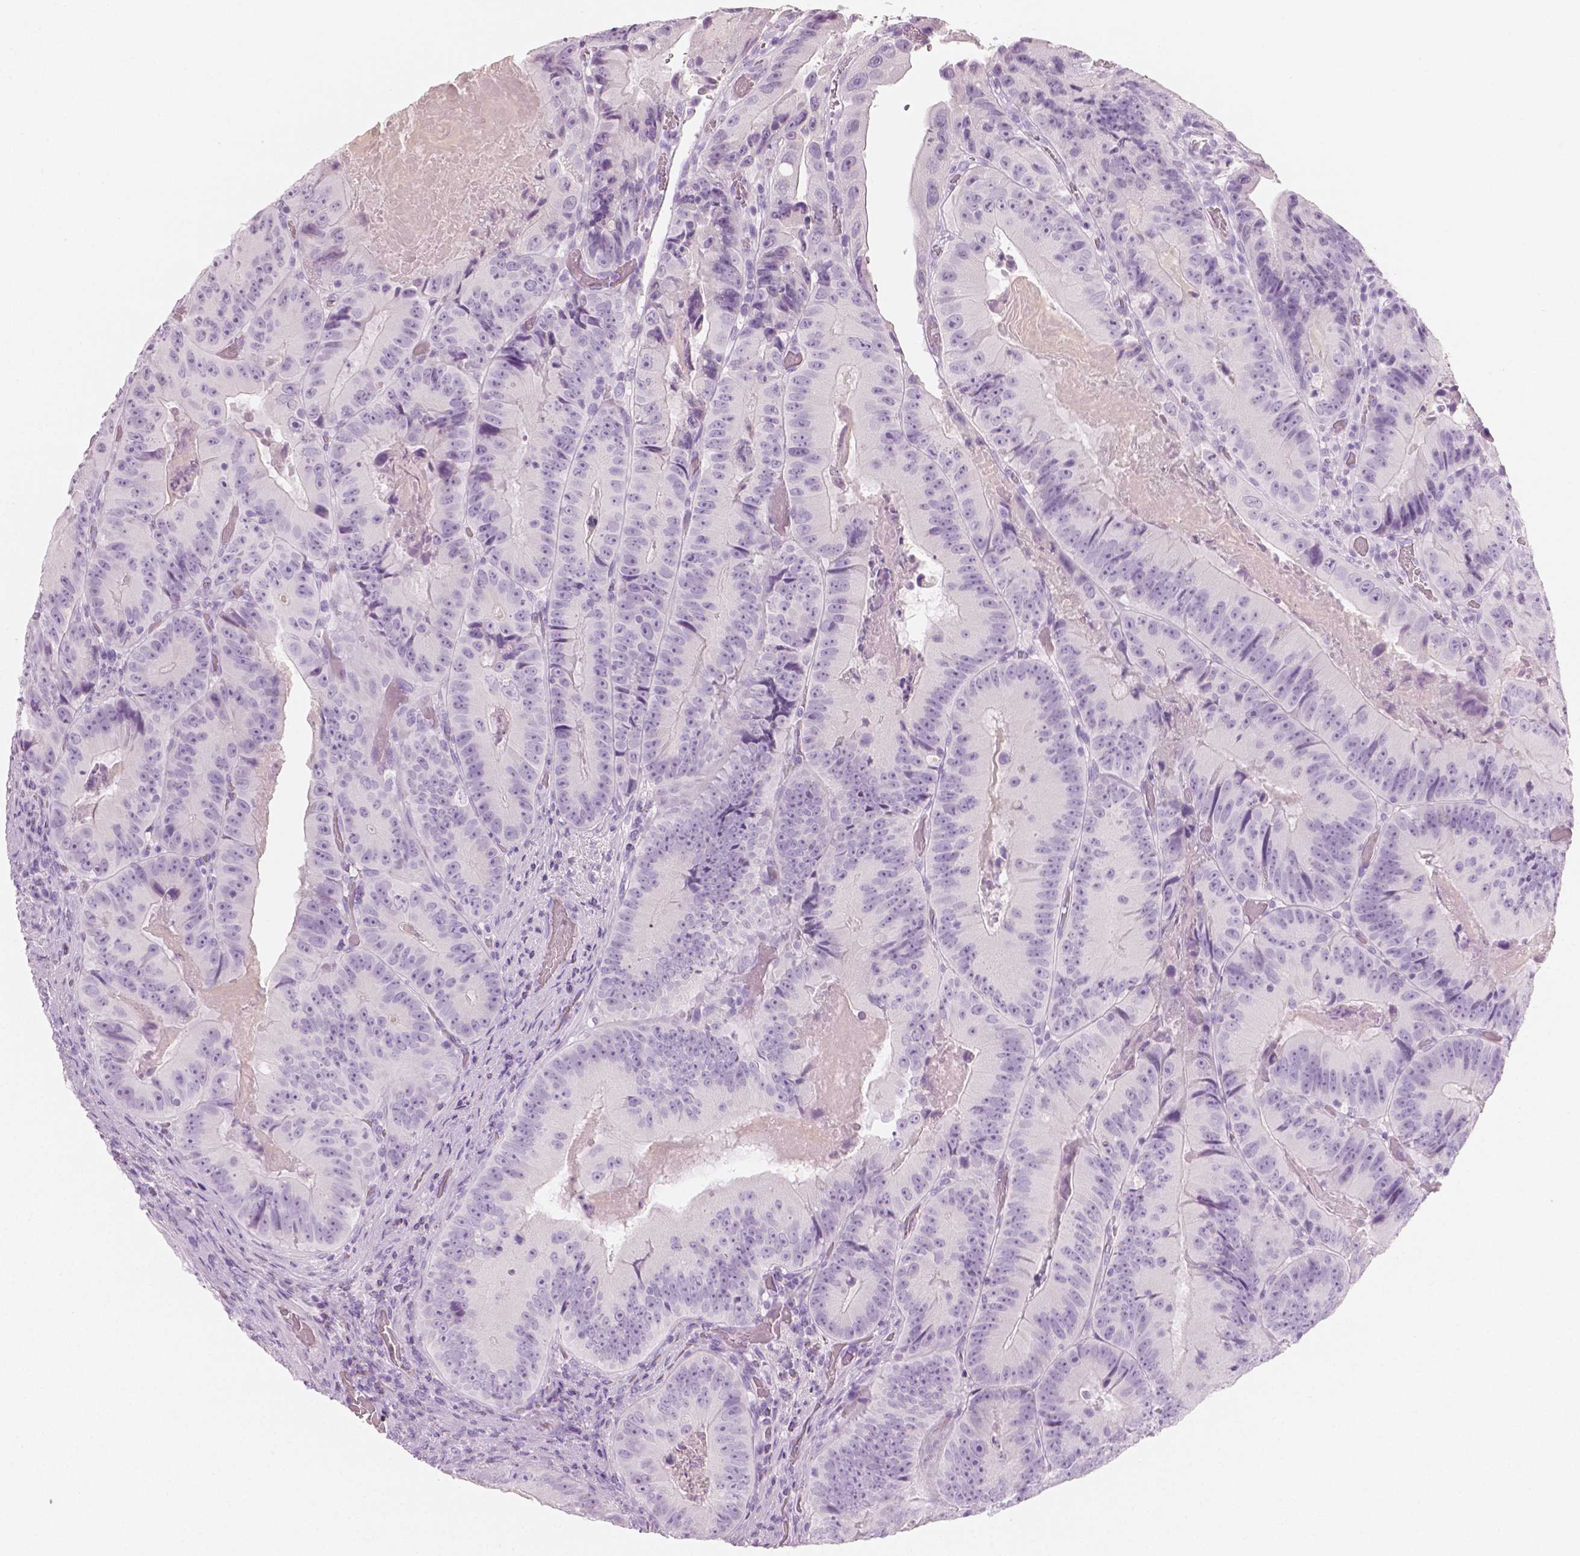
{"staining": {"intensity": "negative", "quantity": "none", "location": "none"}, "tissue": "colorectal cancer", "cell_type": "Tumor cells", "image_type": "cancer", "snomed": [{"axis": "morphology", "description": "Adenocarcinoma, NOS"}, {"axis": "topography", "description": "Colon"}], "caption": "Immunohistochemistry image of human colorectal cancer stained for a protein (brown), which shows no positivity in tumor cells.", "gene": "PLIN4", "patient": {"sex": "female", "age": 86}}